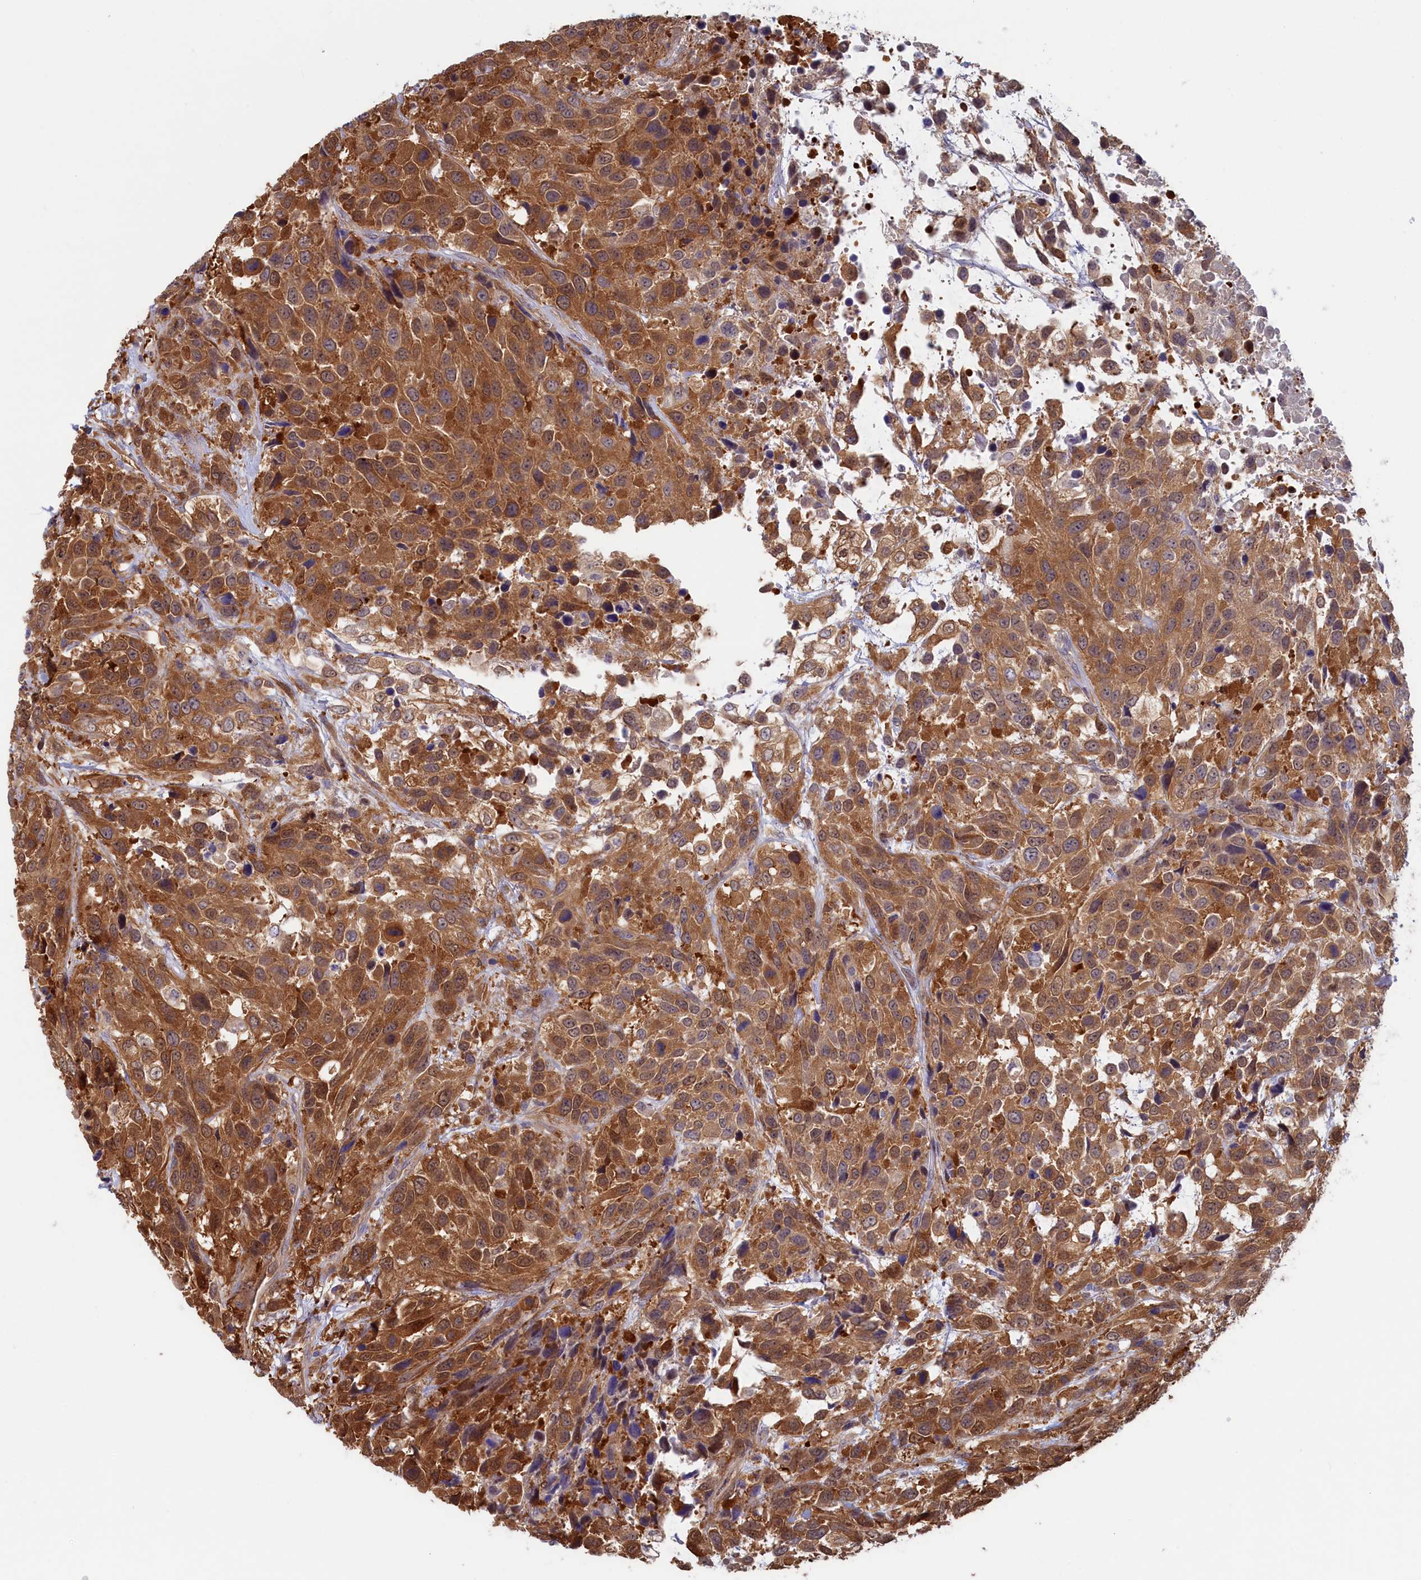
{"staining": {"intensity": "moderate", "quantity": ">75%", "location": "cytoplasmic/membranous"}, "tissue": "urothelial cancer", "cell_type": "Tumor cells", "image_type": "cancer", "snomed": [{"axis": "morphology", "description": "Urothelial carcinoma, High grade"}, {"axis": "topography", "description": "Urinary bladder"}], "caption": "Human urothelial cancer stained with a protein marker shows moderate staining in tumor cells.", "gene": "SYNDIG1L", "patient": {"sex": "female", "age": 70}}